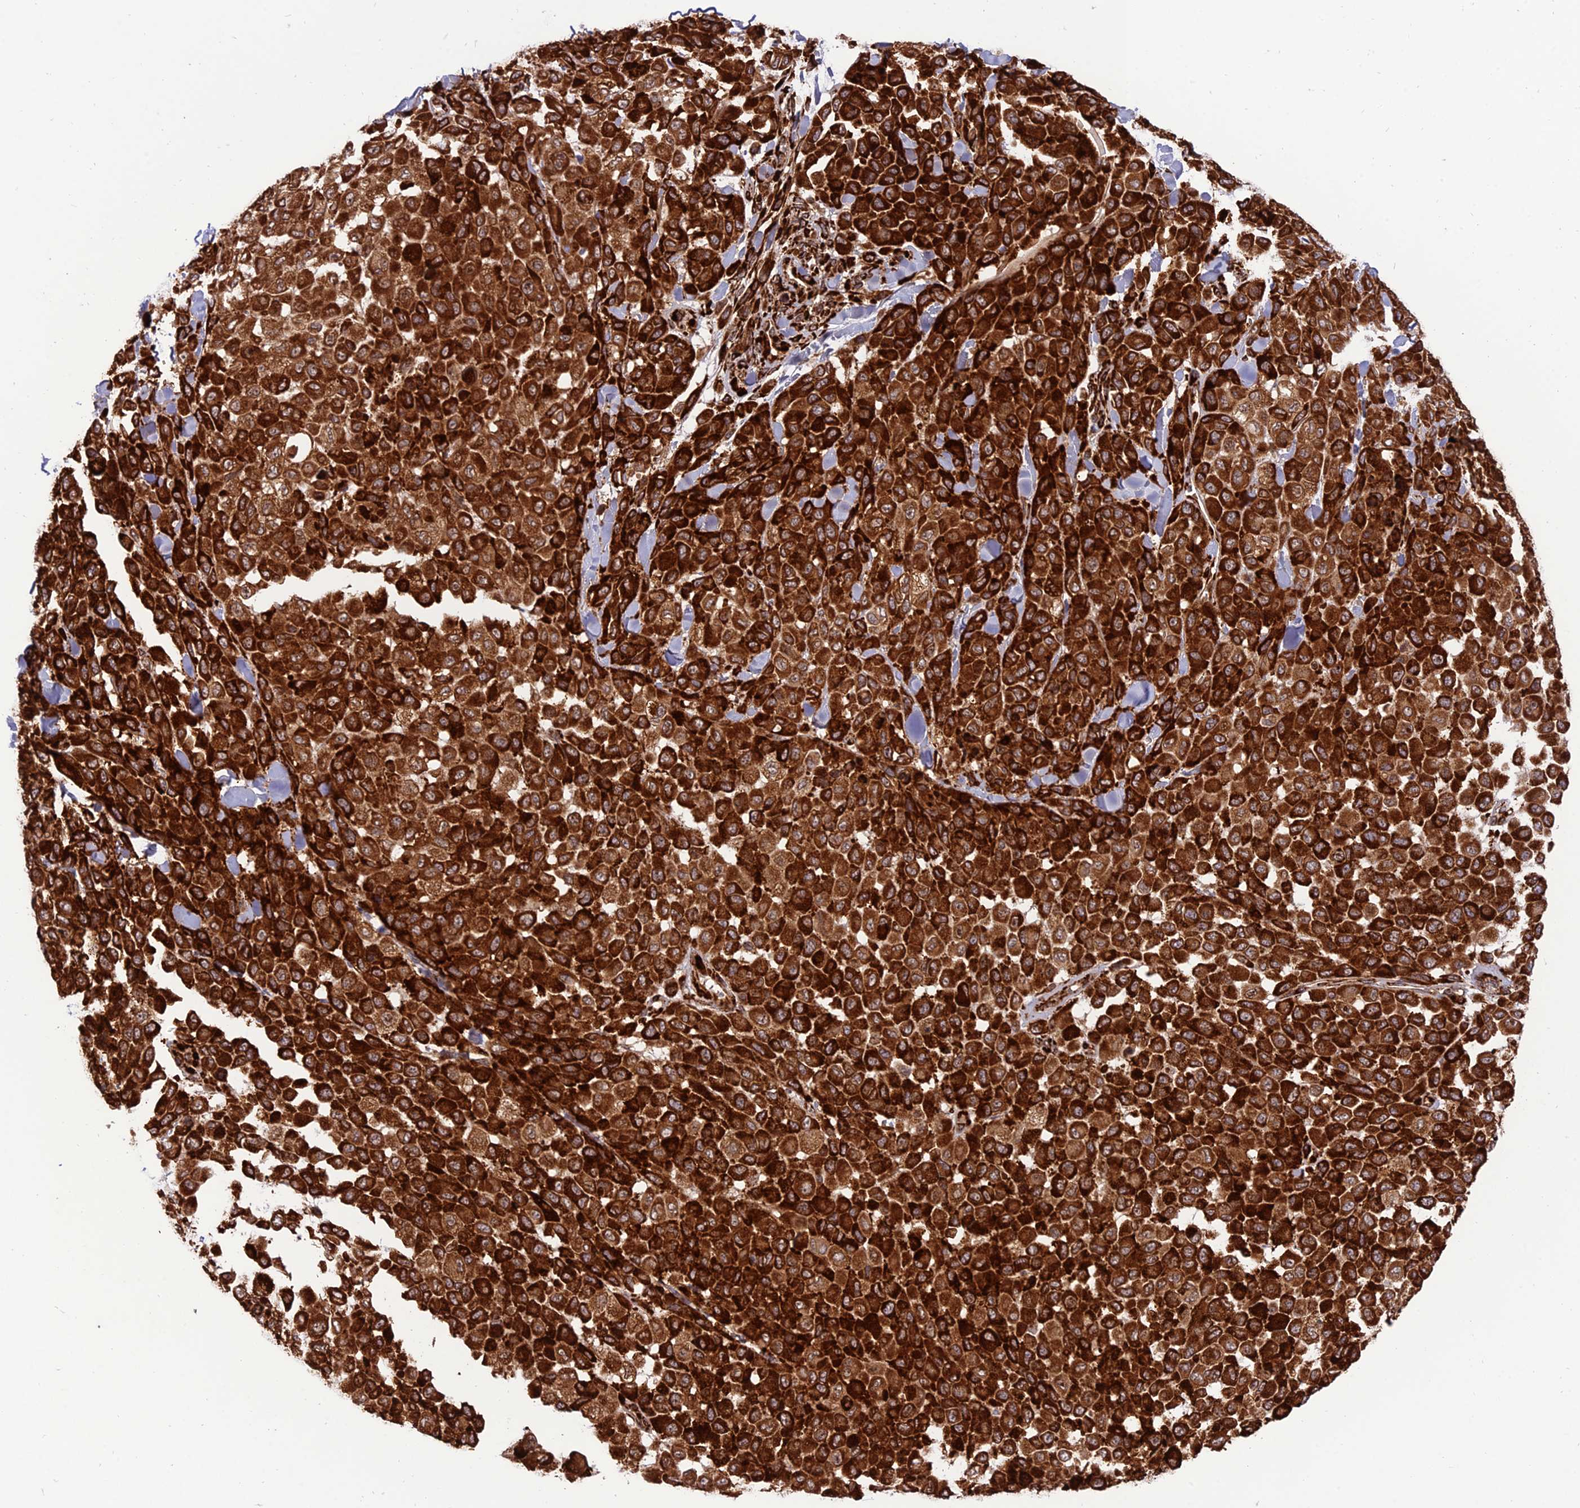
{"staining": {"intensity": "strong", "quantity": ">75%", "location": "cytoplasmic/membranous,nuclear"}, "tissue": "melanoma", "cell_type": "Tumor cells", "image_type": "cancer", "snomed": [{"axis": "morphology", "description": "Malignant melanoma, Metastatic site"}, {"axis": "topography", "description": "Skin"}], "caption": "There is high levels of strong cytoplasmic/membranous and nuclear positivity in tumor cells of melanoma, as demonstrated by immunohistochemical staining (brown color).", "gene": "CRTAP", "patient": {"sex": "female", "age": 81}}